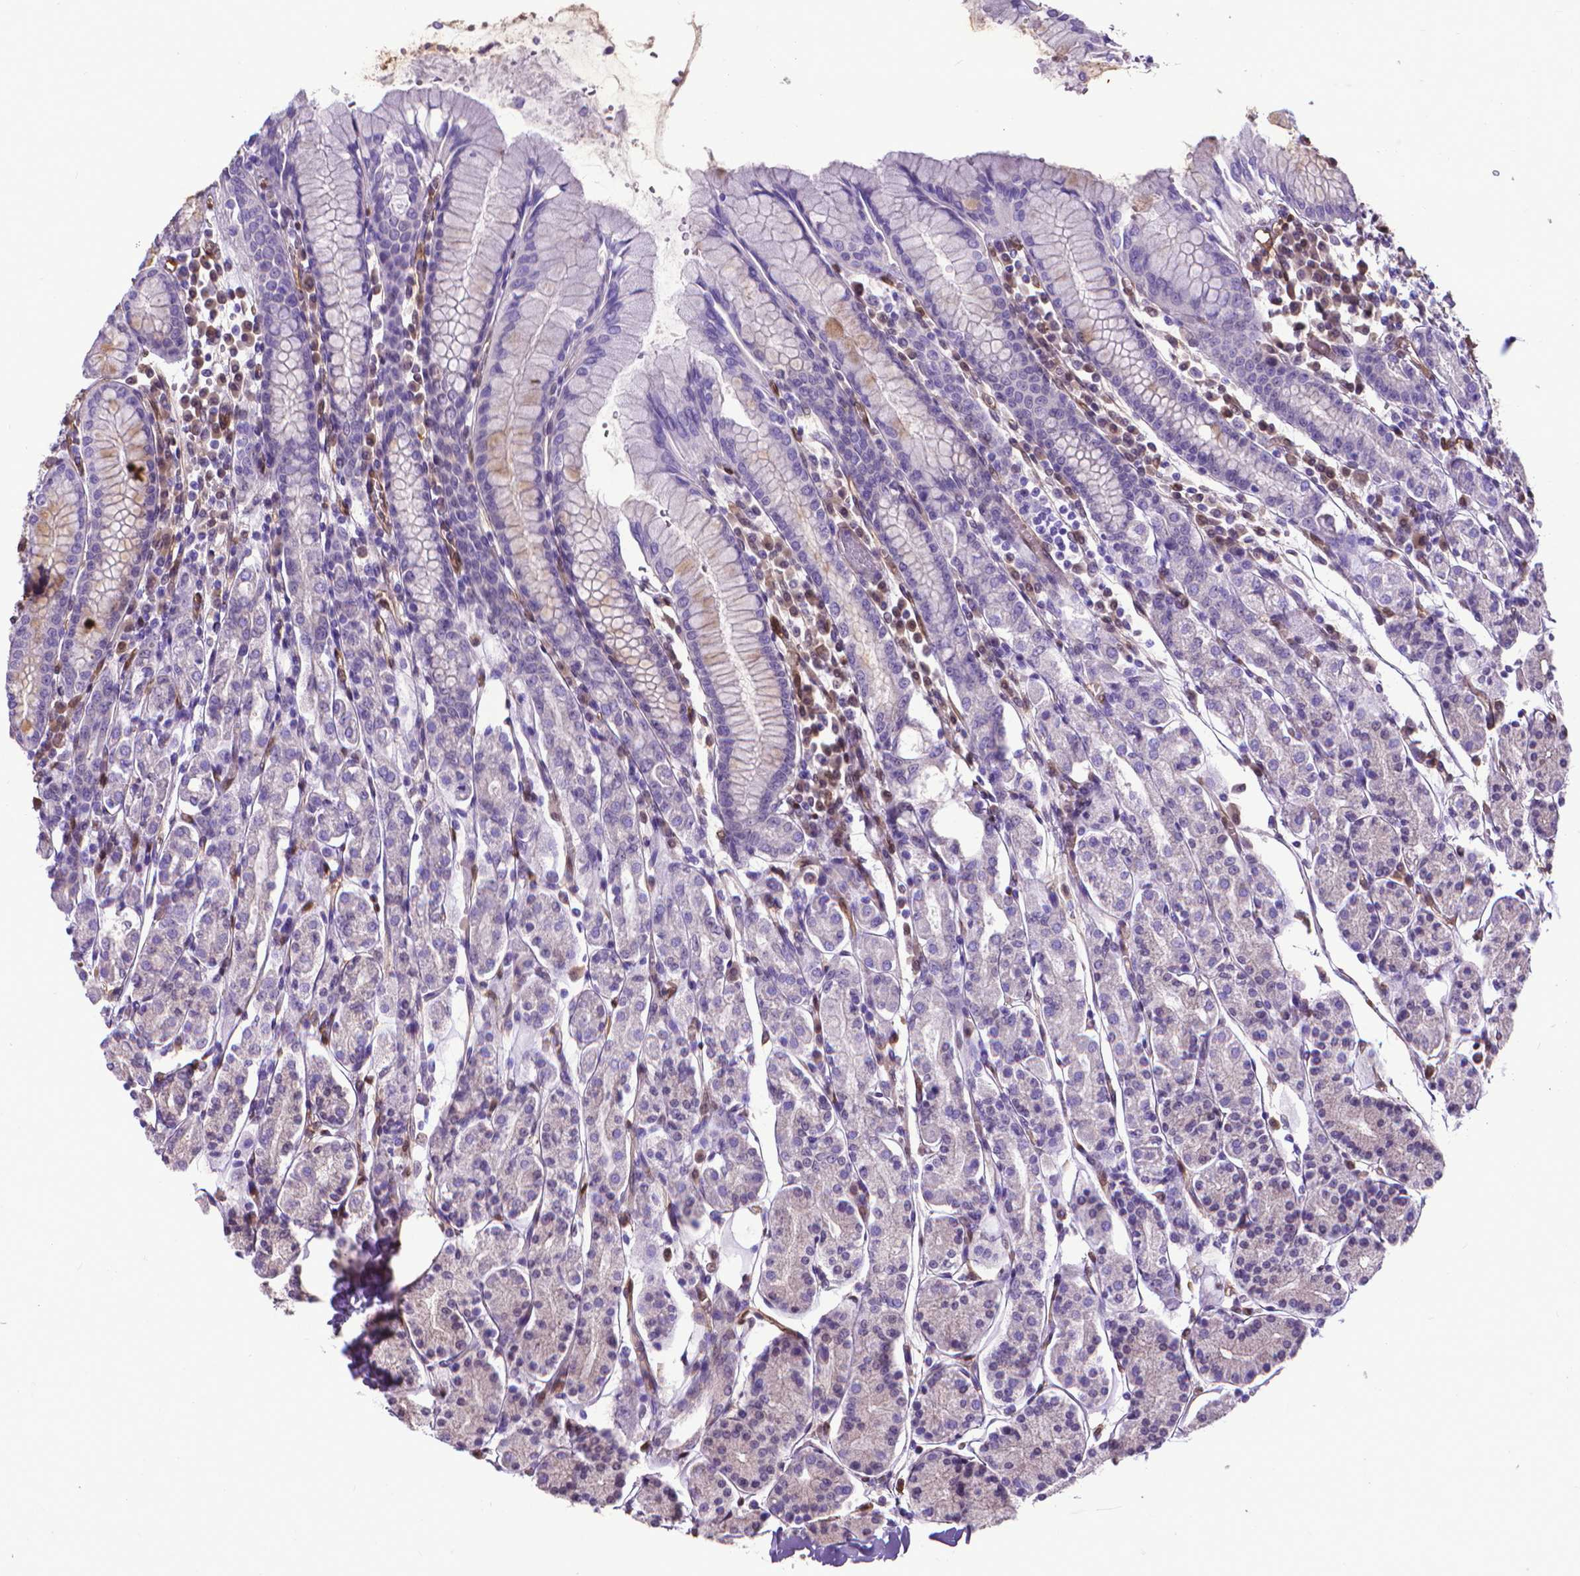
{"staining": {"intensity": "negative", "quantity": "none", "location": "none"}, "tissue": "stomach", "cell_type": "Glandular cells", "image_type": "normal", "snomed": [{"axis": "morphology", "description": "Normal tissue, NOS"}, {"axis": "topography", "description": "Stomach, upper"}, {"axis": "topography", "description": "Stomach"}], "caption": "IHC micrograph of benign stomach: human stomach stained with DAB (3,3'-diaminobenzidine) demonstrates no significant protein positivity in glandular cells. (DAB IHC with hematoxylin counter stain).", "gene": "CLIC4", "patient": {"sex": "male", "age": 62}}